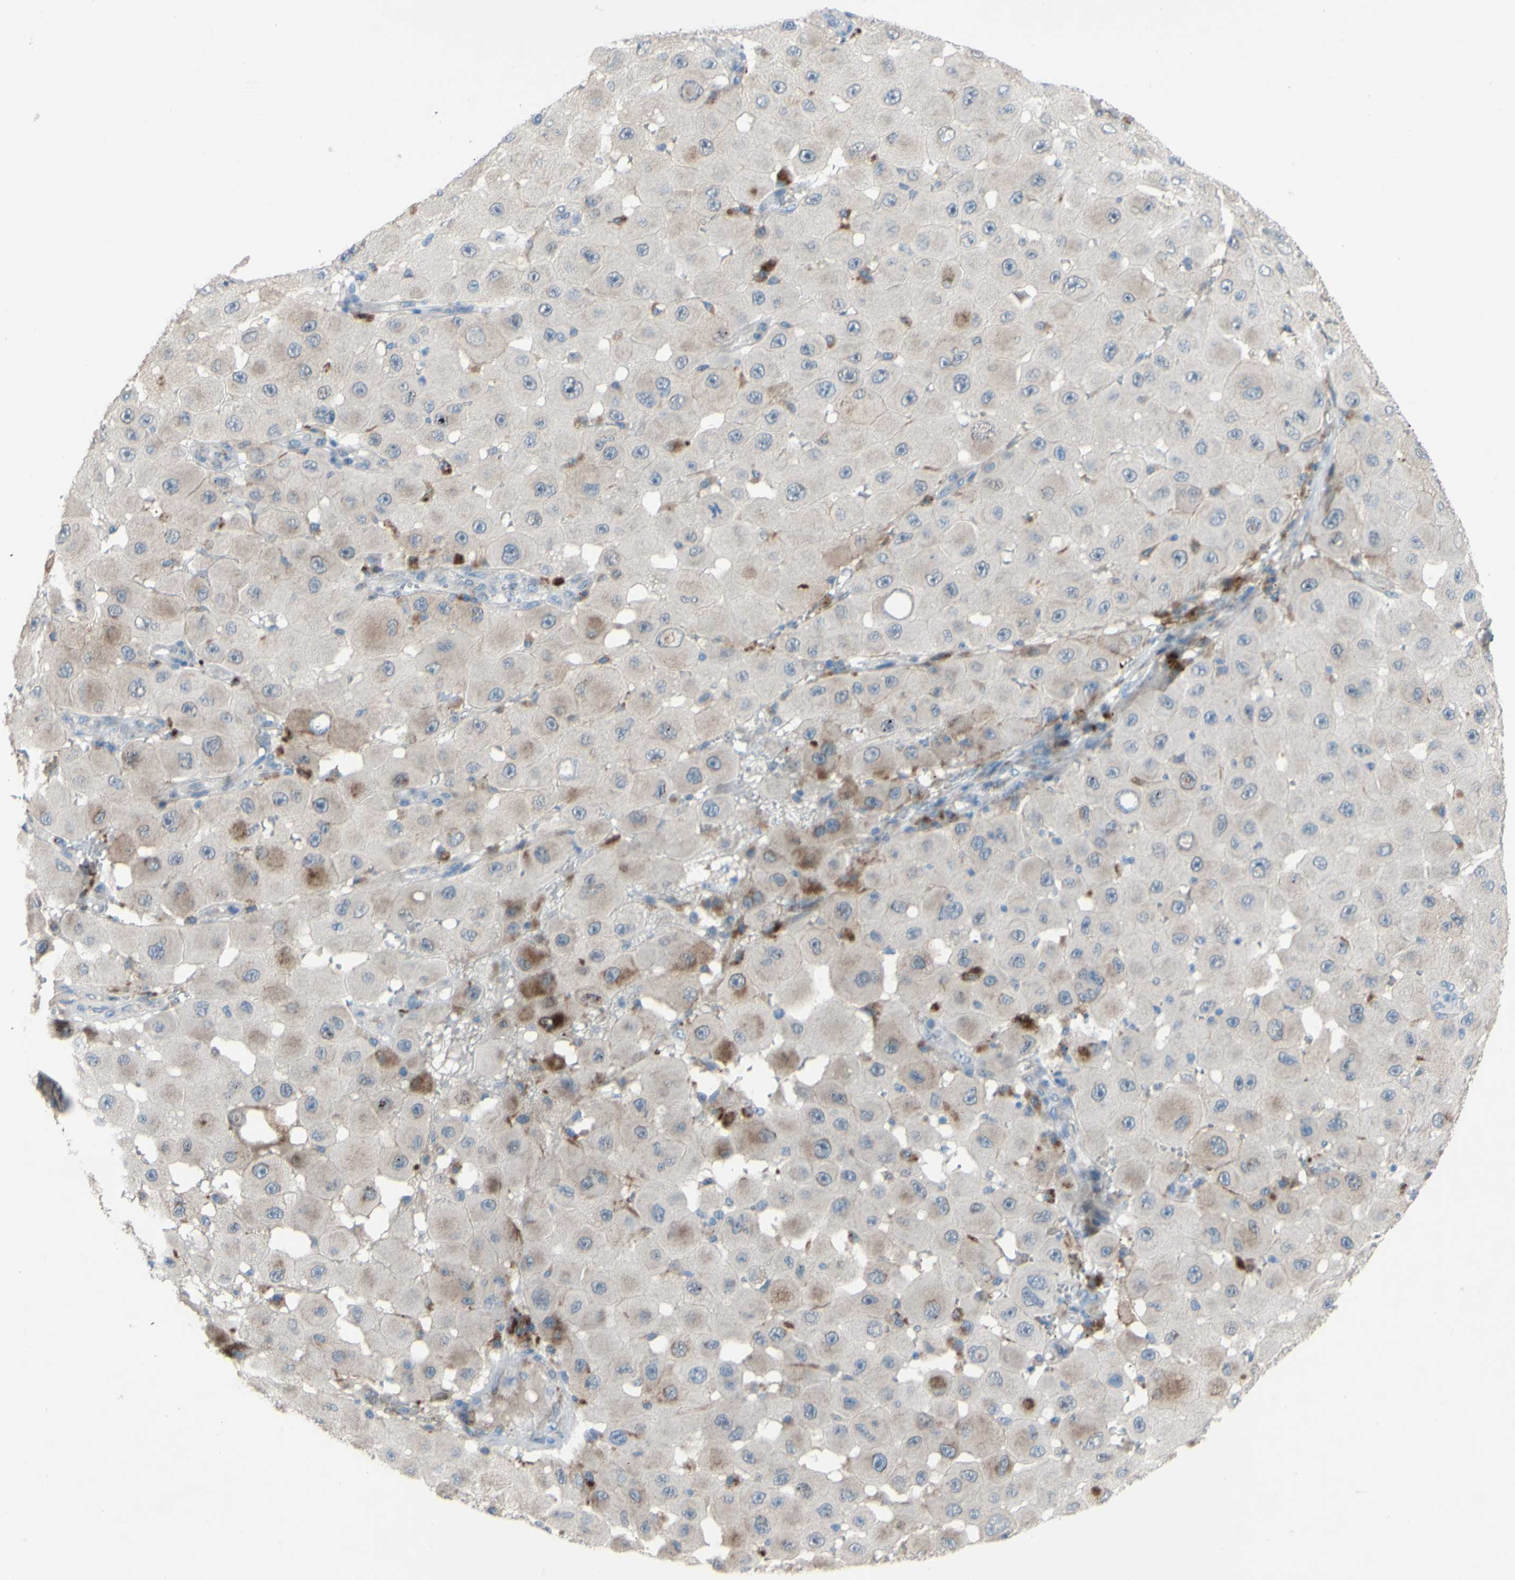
{"staining": {"intensity": "moderate", "quantity": "<25%", "location": "cytoplasmic/membranous"}, "tissue": "melanoma", "cell_type": "Tumor cells", "image_type": "cancer", "snomed": [{"axis": "morphology", "description": "Malignant melanoma, NOS"}, {"axis": "topography", "description": "Skin"}], "caption": "Human melanoma stained with a protein marker shows moderate staining in tumor cells.", "gene": "CDCP1", "patient": {"sex": "female", "age": 81}}